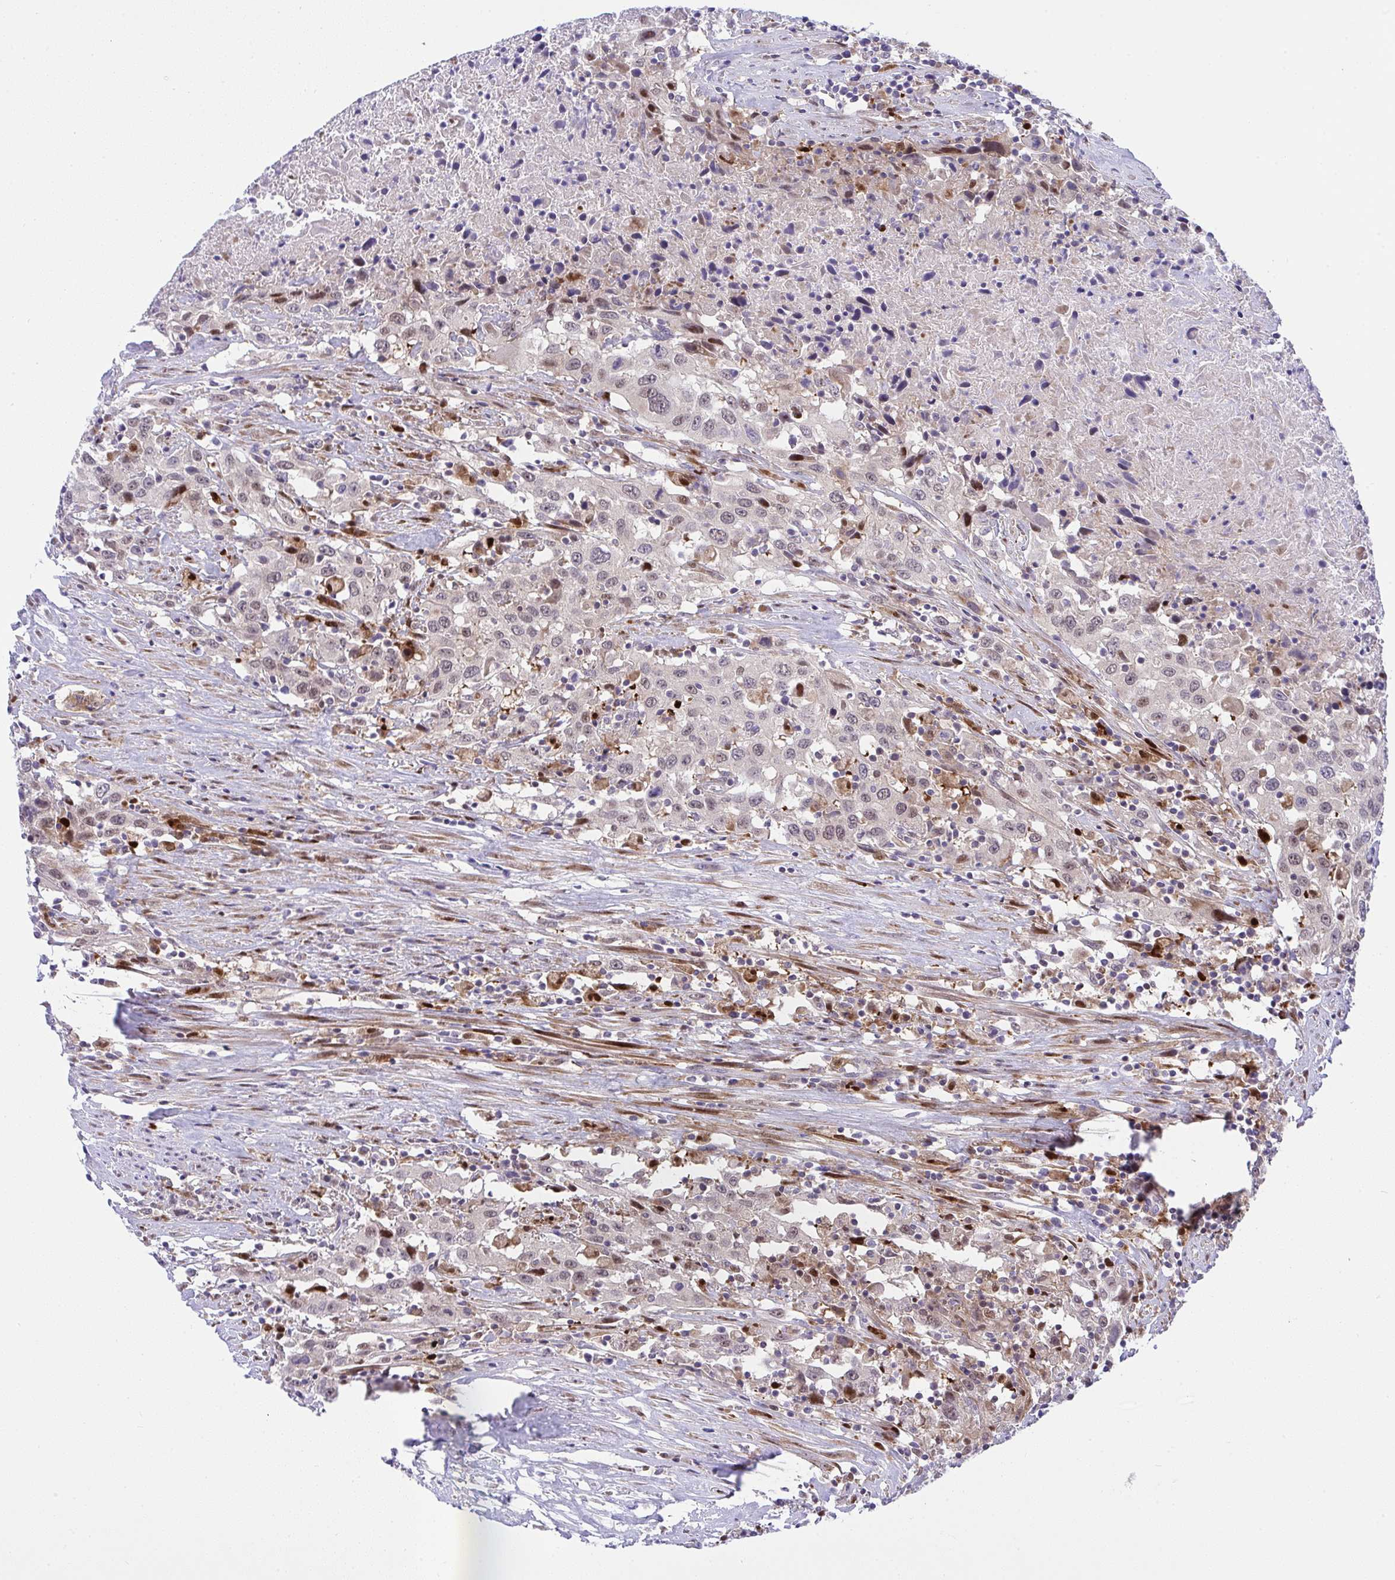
{"staining": {"intensity": "weak", "quantity": "<25%", "location": "nuclear"}, "tissue": "urothelial cancer", "cell_type": "Tumor cells", "image_type": "cancer", "snomed": [{"axis": "morphology", "description": "Urothelial carcinoma, High grade"}, {"axis": "topography", "description": "Urinary bladder"}], "caption": "High power microscopy micrograph of an IHC image of urothelial carcinoma (high-grade), revealing no significant staining in tumor cells.", "gene": "ZNF554", "patient": {"sex": "male", "age": 61}}